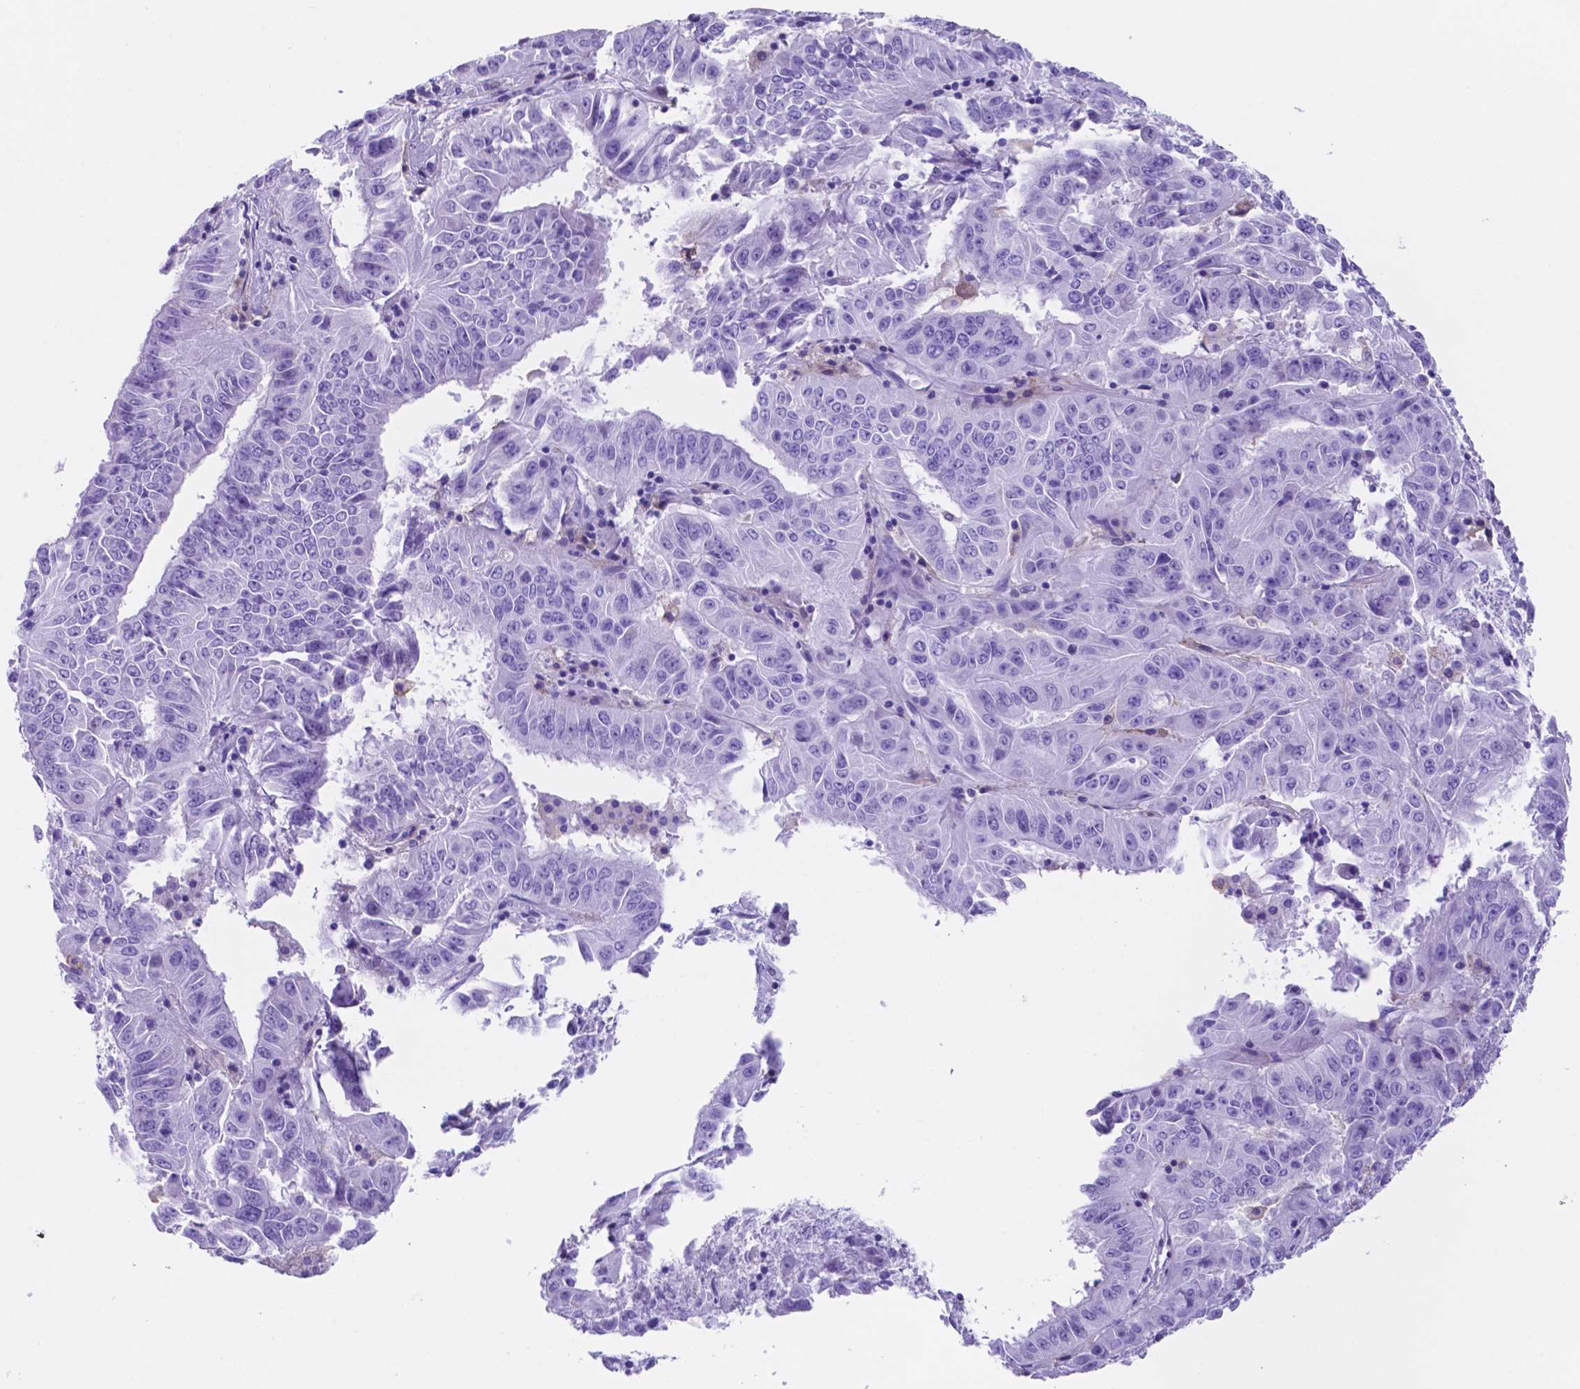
{"staining": {"intensity": "negative", "quantity": "none", "location": "none"}, "tissue": "pancreatic cancer", "cell_type": "Tumor cells", "image_type": "cancer", "snomed": [{"axis": "morphology", "description": "Adenocarcinoma, NOS"}, {"axis": "topography", "description": "Pancreas"}], "caption": "DAB (3,3'-diaminobenzidine) immunohistochemical staining of pancreatic cancer (adenocarcinoma) displays no significant positivity in tumor cells.", "gene": "DNAAF8", "patient": {"sex": "male", "age": 63}}